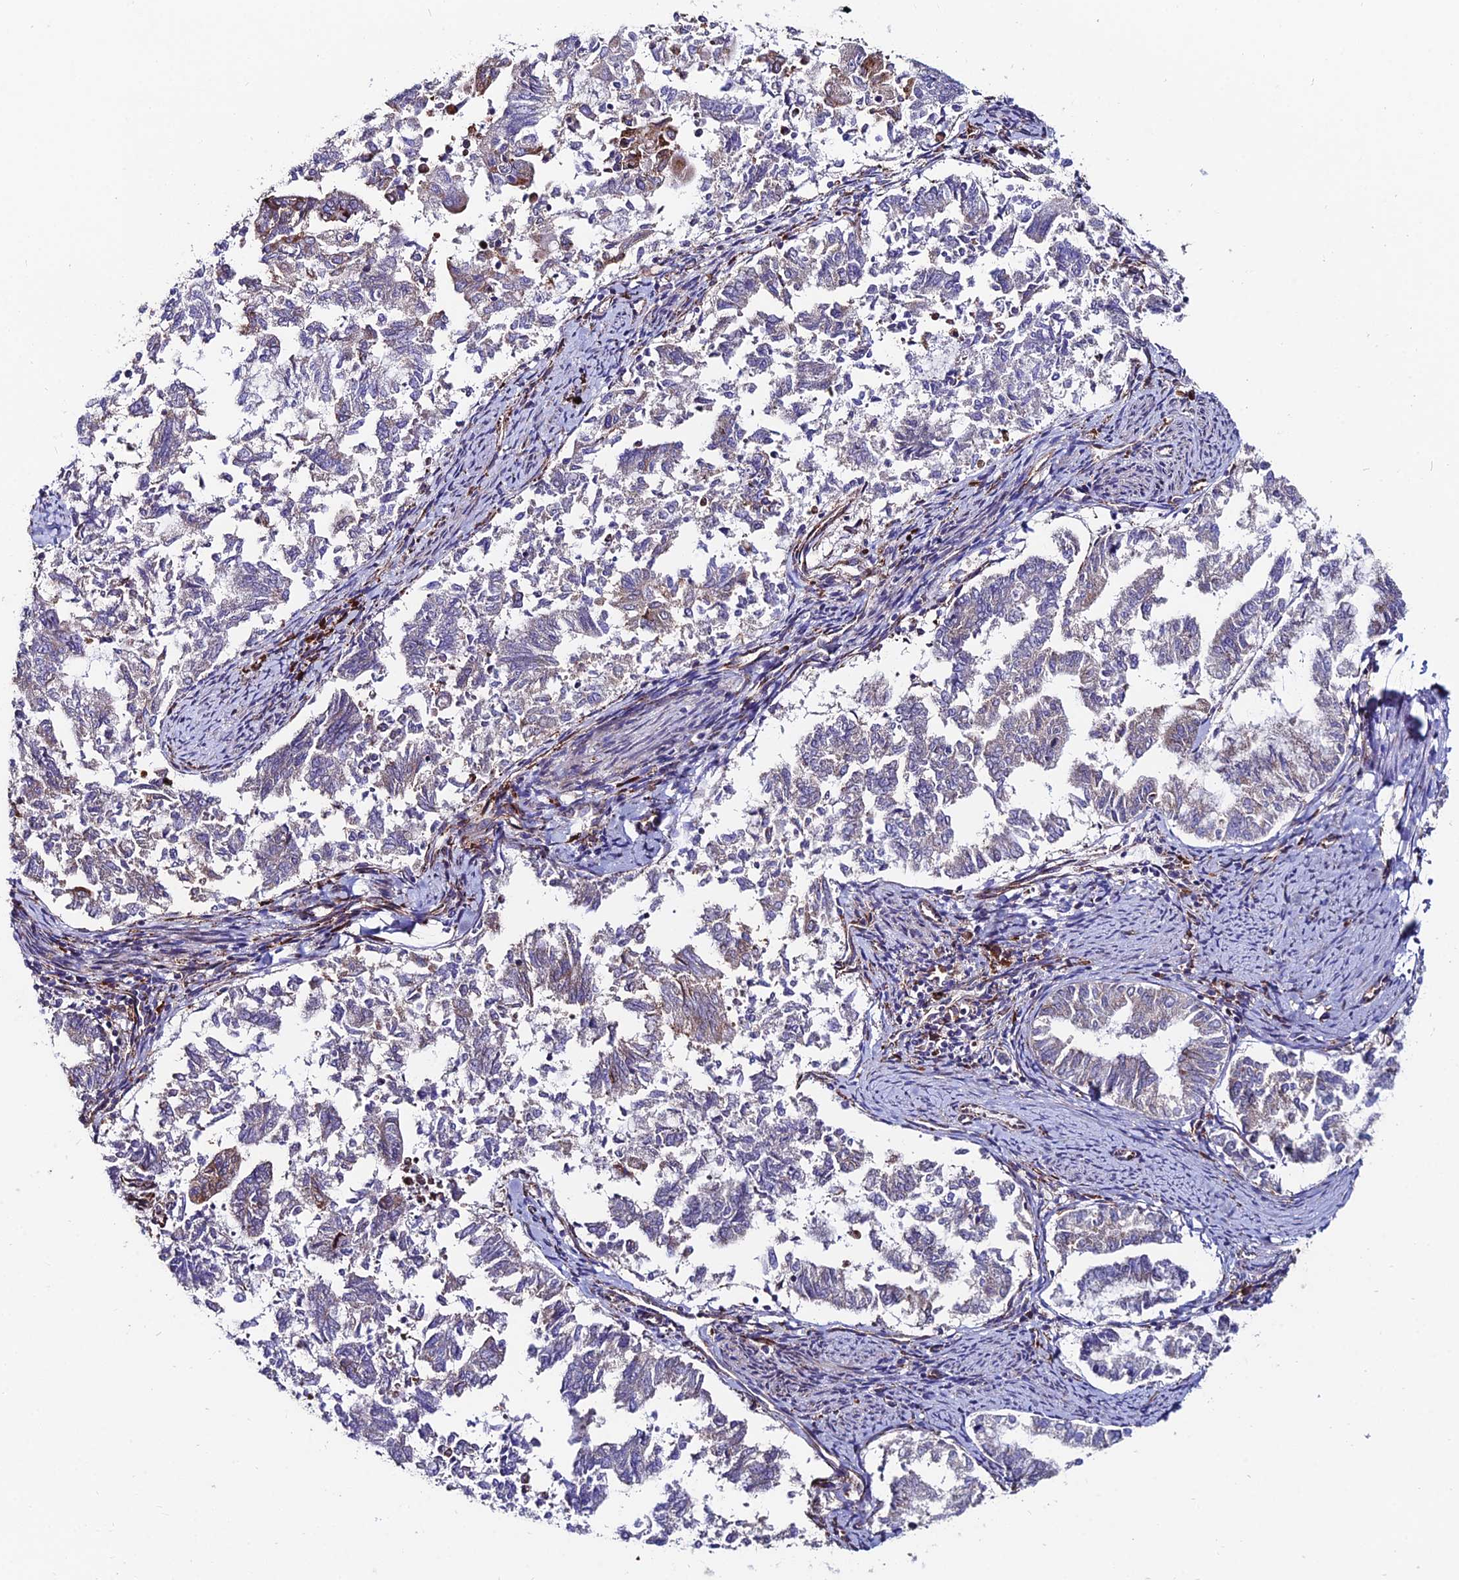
{"staining": {"intensity": "moderate", "quantity": "<25%", "location": "cytoplasmic/membranous"}, "tissue": "endometrial cancer", "cell_type": "Tumor cells", "image_type": "cancer", "snomed": [{"axis": "morphology", "description": "Adenocarcinoma, NOS"}, {"axis": "topography", "description": "Endometrium"}], "caption": "IHC histopathology image of human endometrial cancer (adenocarcinoma) stained for a protein (brown), which reveals low levels of moderate cytoplasmic/membranous positivity in about <25% of tumor cells.", "gene": "EIF3K", "patient": {"sex": "female", "age": 79}}